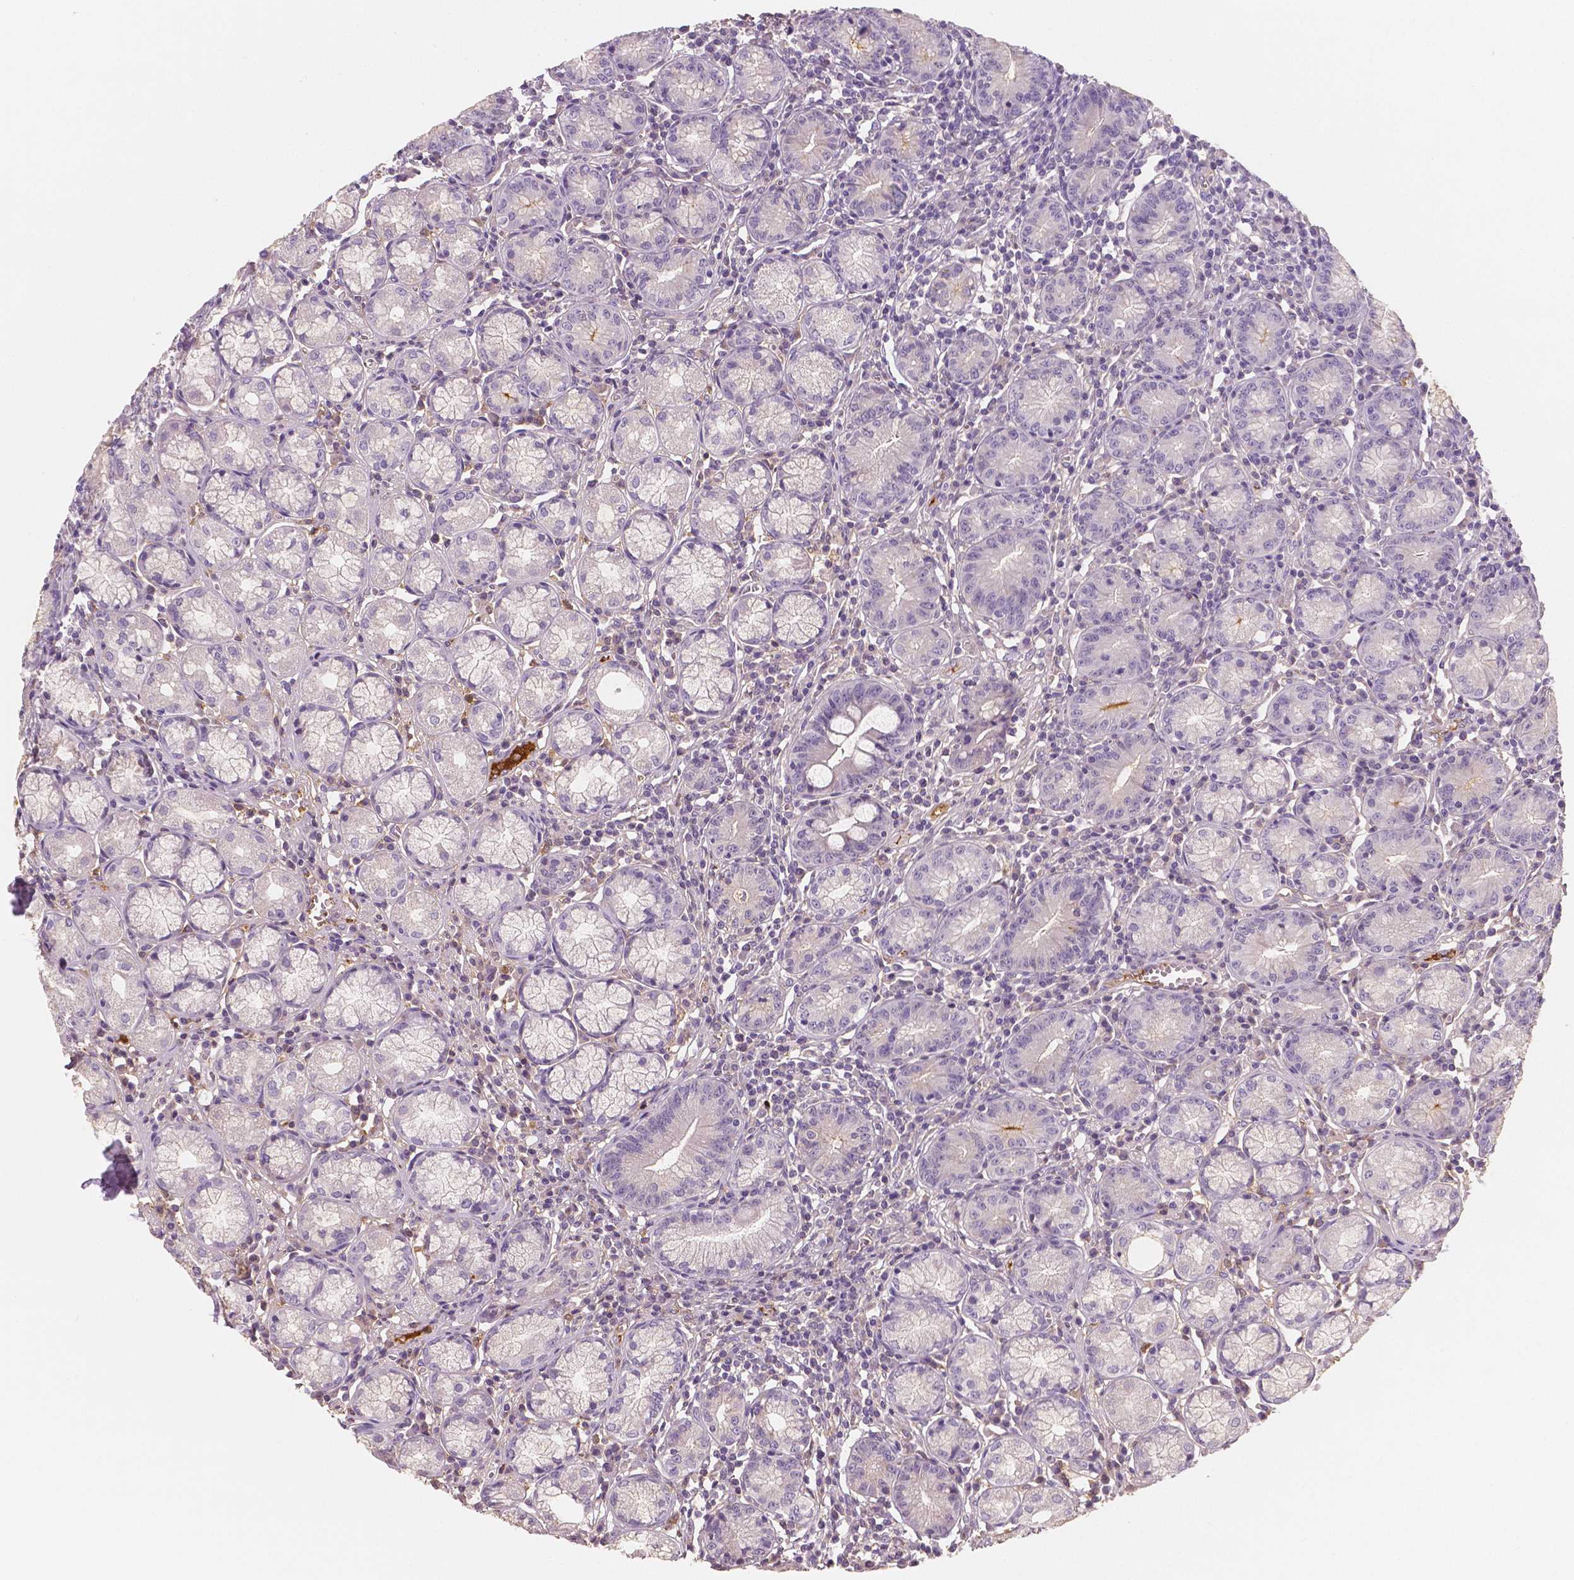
{"staining": {"intensity": "negative", "quantity": "none", "location": "none"}, "tissue": "stomach", "cell_type": "Glandular cells", "image_type": "normal", "snomed": [{"axis": "morphology", "description": "Normal tissue, NOS"}, {"axis": "topography", "description": "Stomach"}], "caption": "Immunohistochemistry histopathology image of unremarkable stomach: stomach stained with DAB displays no significant protein positivity in glandular cells.", "gene": "APOA4", "patient": {"sex": "male", "age": 55}}